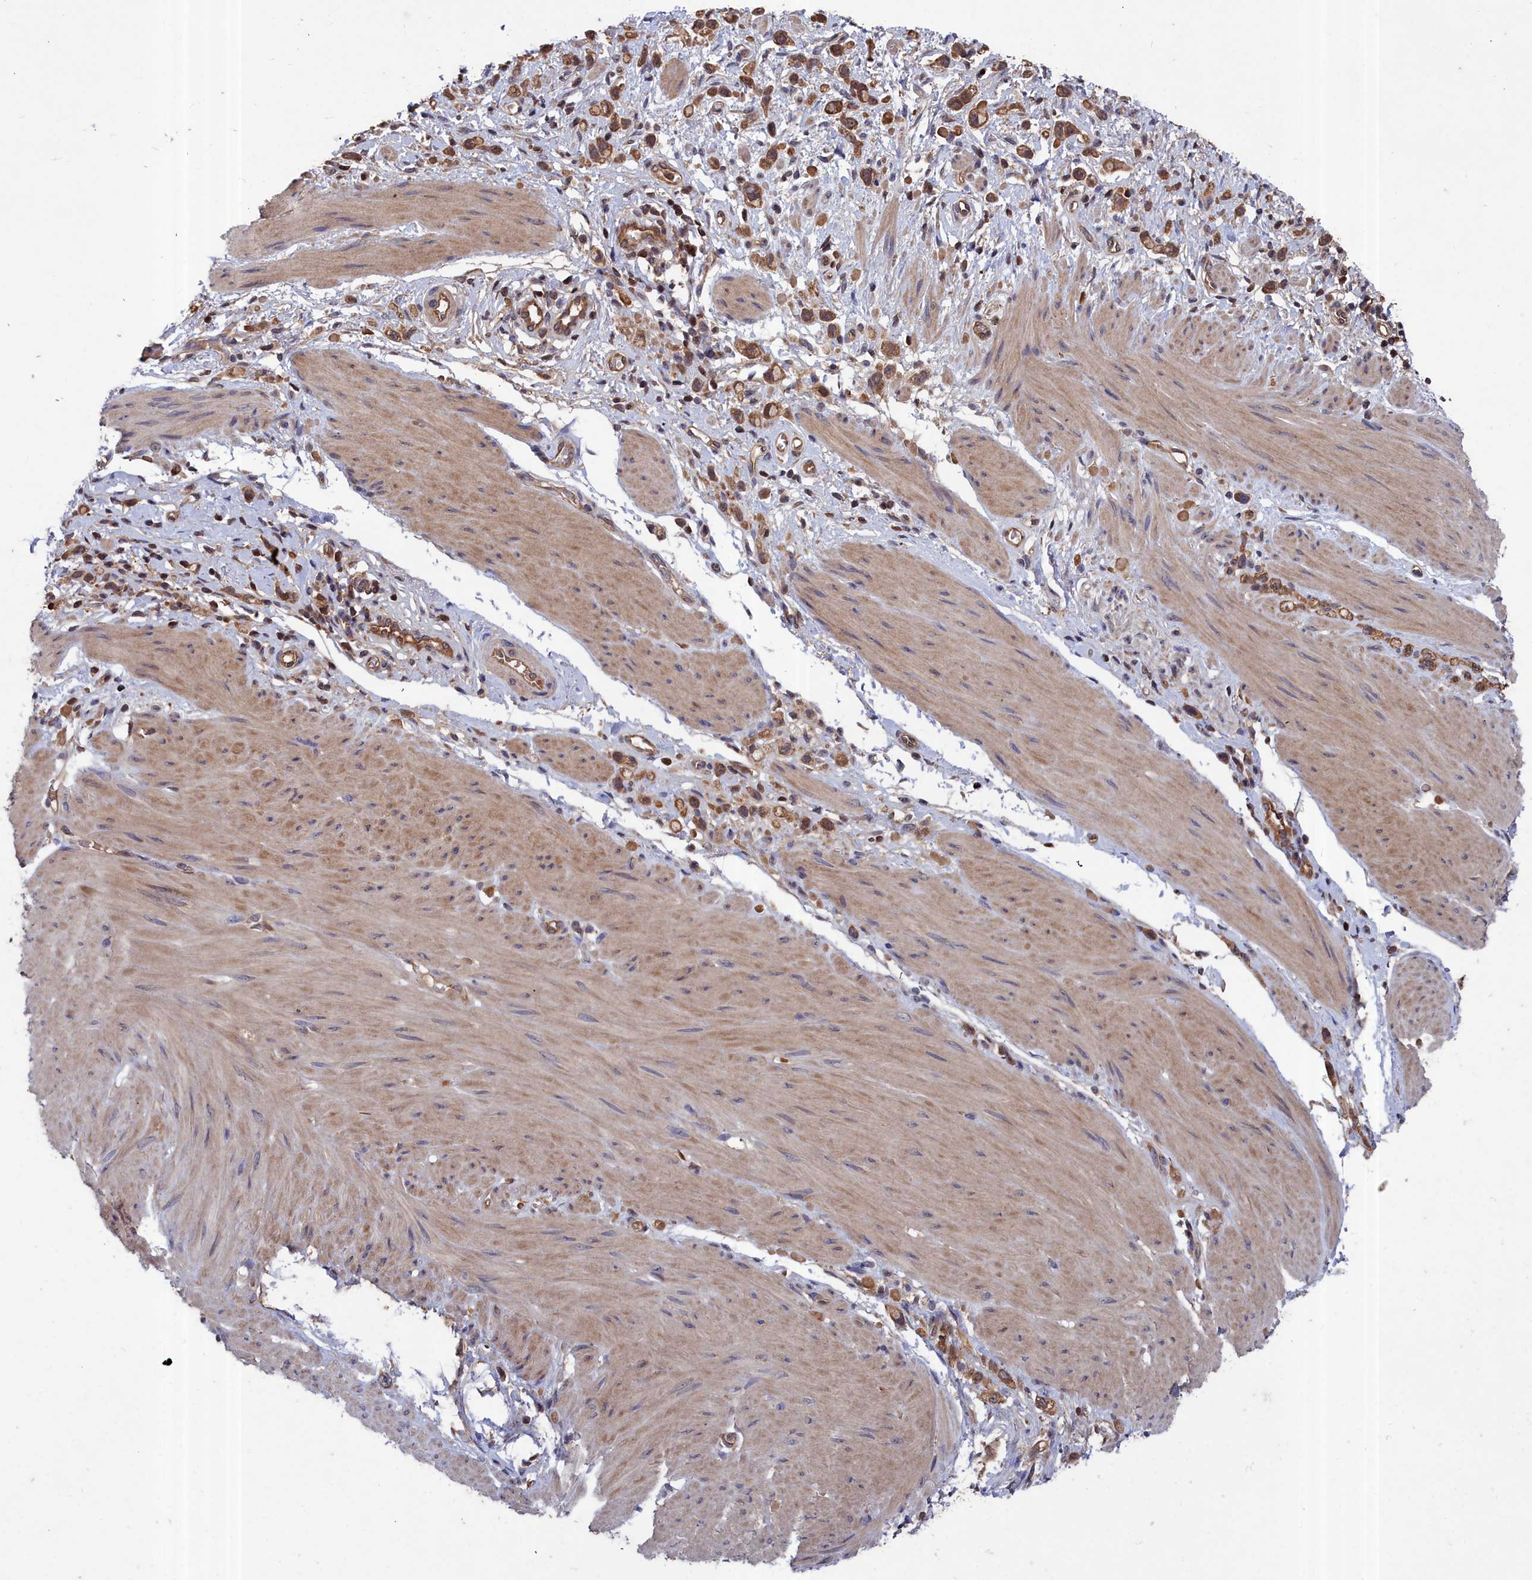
{"staining": {"intensity": "moderate", "quantity": ">75%", "location": "cytoplasmic/membranous"}, "tissue": "stomach cancer", "cell_type": "Tumor cells", "image_type": "cancer", "snomed": [{"axis": "morphology", "description": "Adenocarcinoma, NOS"}, {"axis": "topography", "description": "Stomach"}], "caption": "Moderate cytoplasmic/membranous expression for a protein is appreciated in approximately >75% of tumor cells of stomach cancer using immunohistochemistry.", "gene": "GFRA2", "patient": {"sex": "female", "age": 65}}